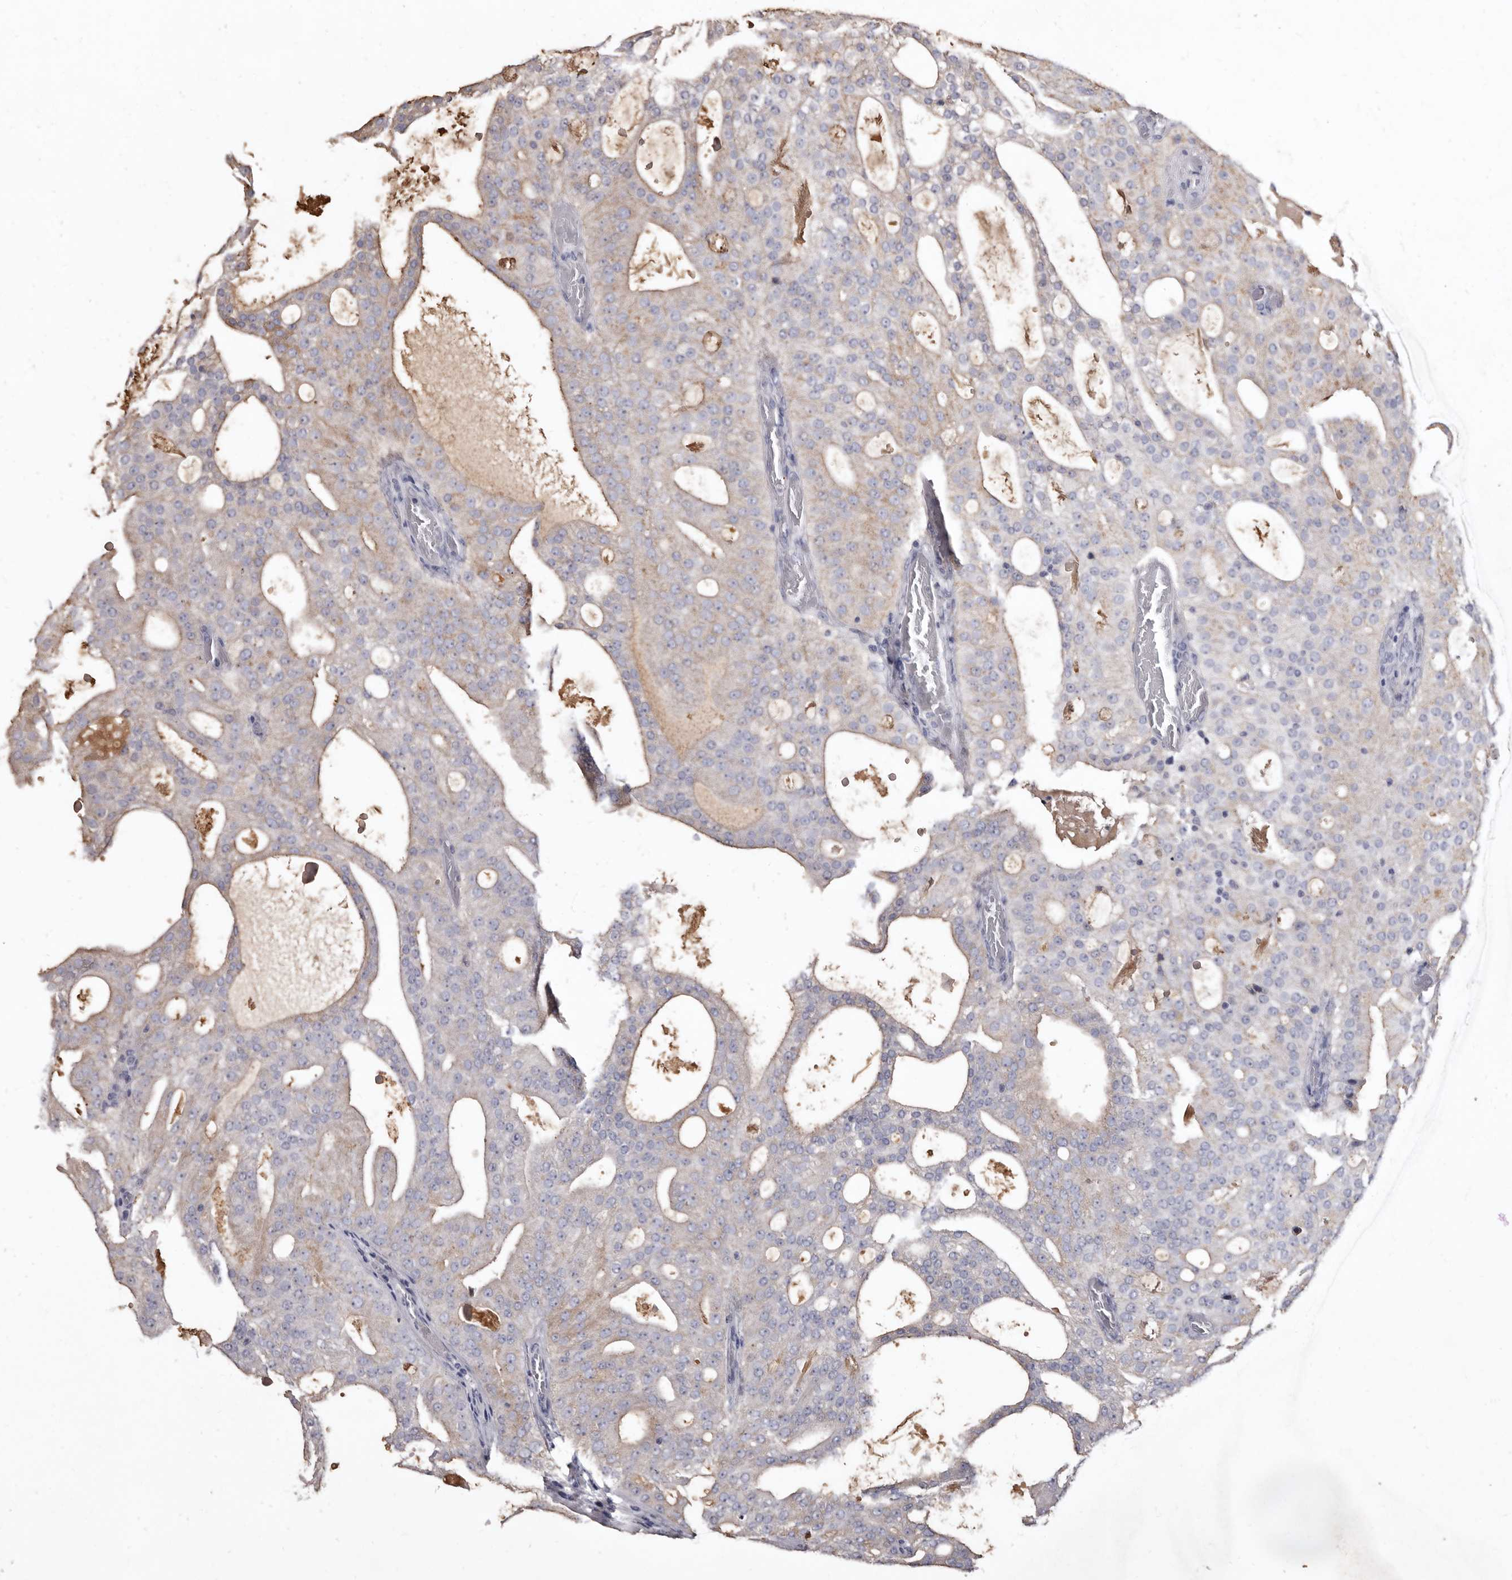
{"staining": {"intensity": "weak", "quantity": "<25%", "location": "cytoplasmic/membranous"}, "tissue": "prostate cancer", "cell_type": "Tumor cells", "image_type": "cancer", "snomed": [{"axis": "morphology", "description": "Adenocarcinoma, Medium grade"}, {"axis": "topography", "description": "Prostate"}], "caption": "High magnification brightfield microscopy of prostate adenocarcinoma (medium-grade) stained with DAB (brown) and counterstained with hematoxylin (blue): tumor cells show no significant expression.", "gene": "CYP2E1", "patient": {"sex": "male", "age": 88}}